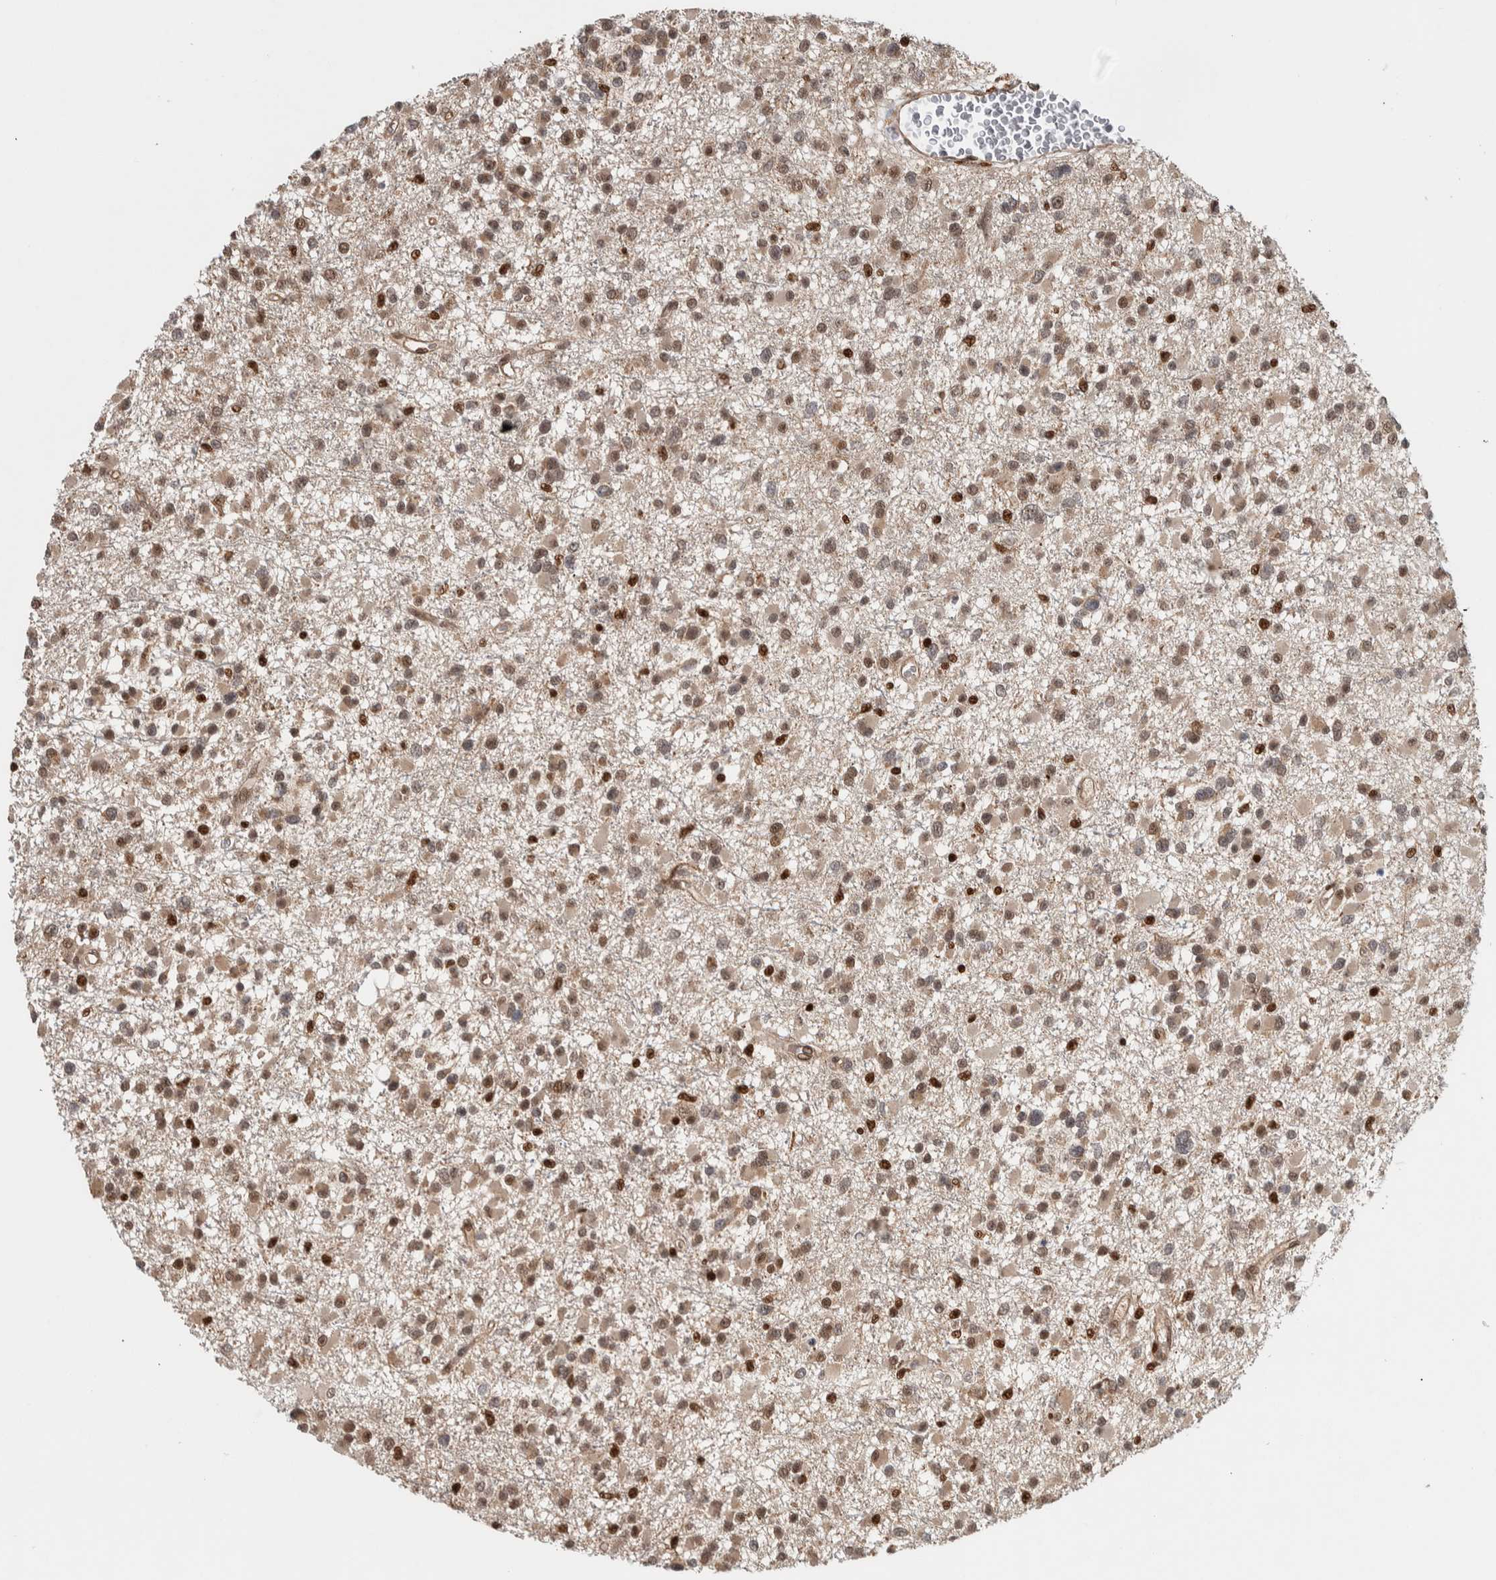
{"staining": {"intensity": "weak", "quantity": ">75%", "location": "nuclear"}, "tissue": "glioma", "cell_type": "Tumor cells", "image_type": "cancer", "snomed": [{"axis": "morphology", "description": "Glioma, malignant, Low grade"}, {"axis": "topography", "description": "Brain"}], "caption": "DAB immunohistochemical staining of human glioma exhibits weak nuclear protein staining in approximately >75% of tumor cells.", "gene": "RPS6KA4", "patient": {"sex": "female", "age": 22}}